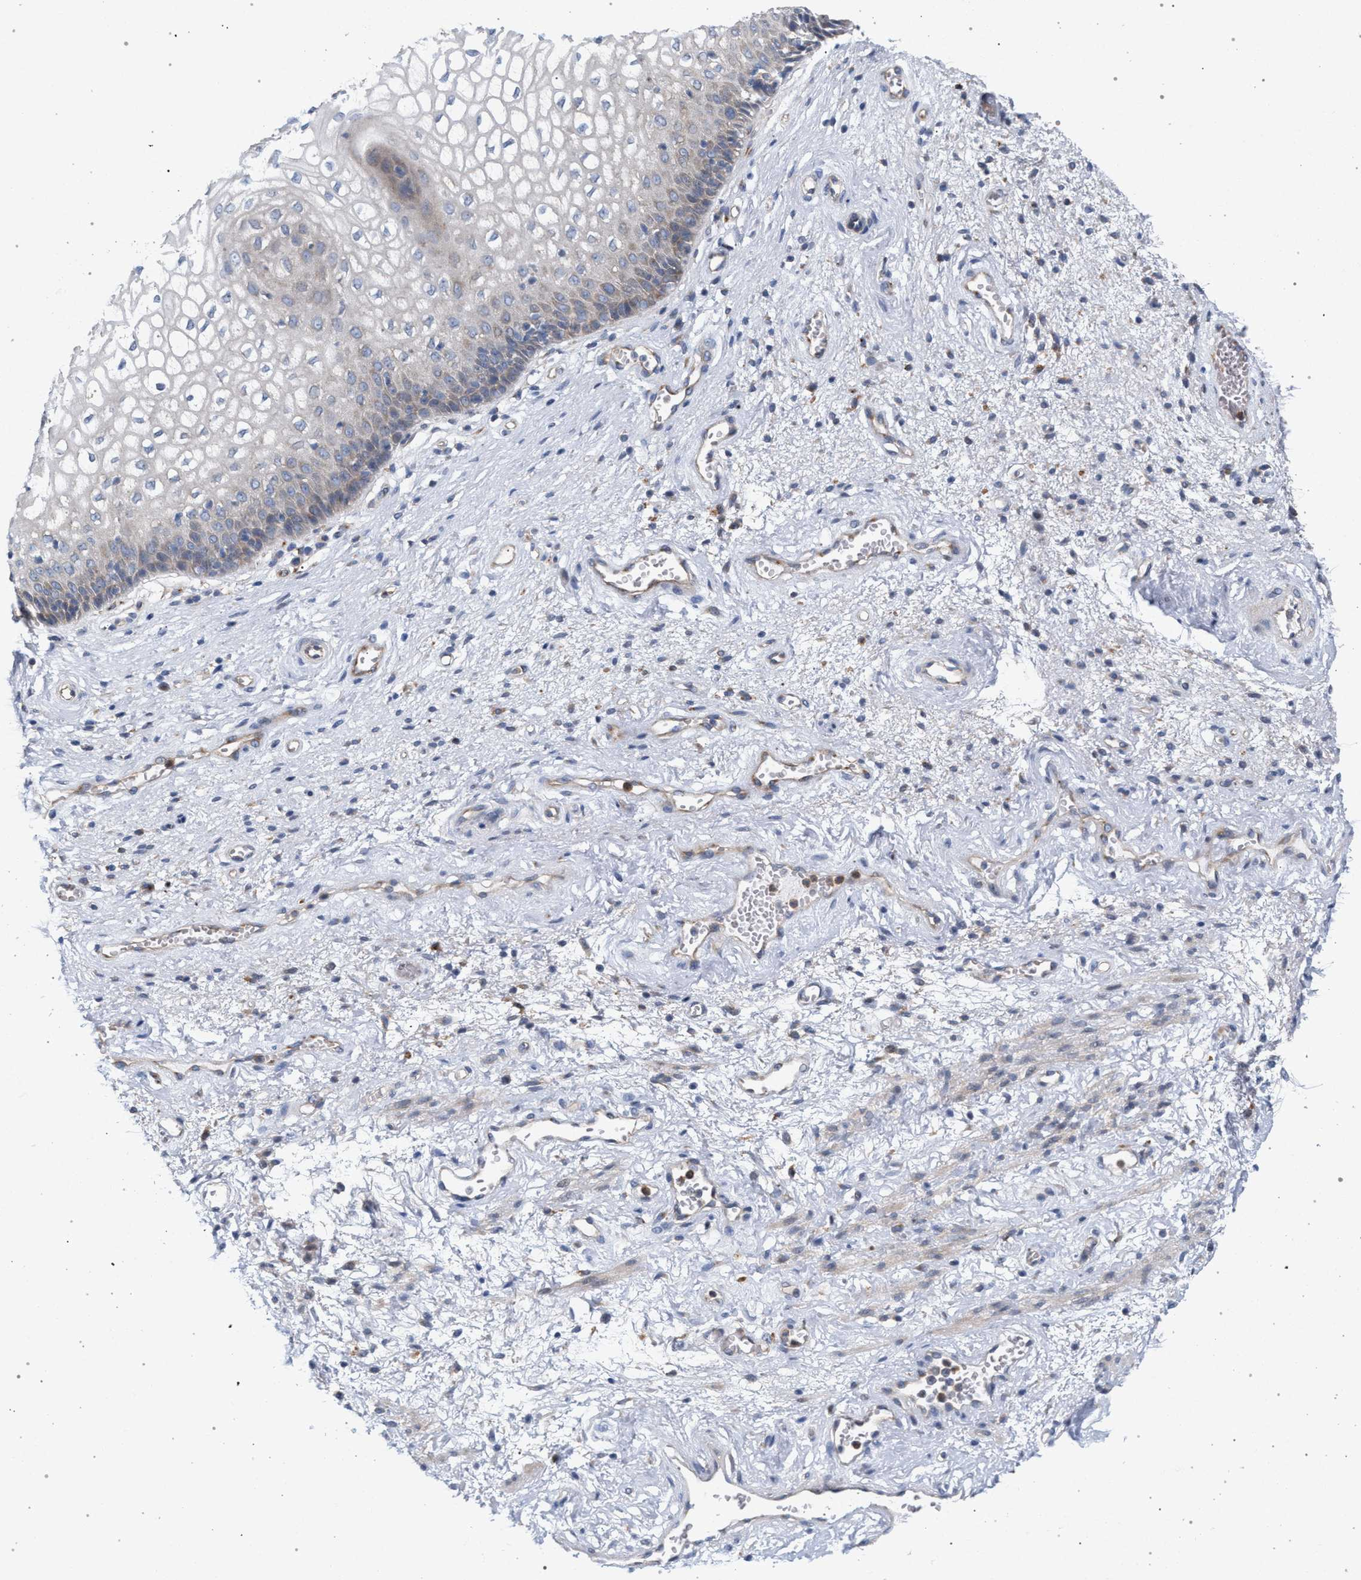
{"staining": {"intensity": "weak", "quantity": "<25%", "location": "cytoplasmic/membranous"}, "tissue": "vagina", "cell_type": "Squamous epithelial cells", "image_type": "normal", "snomed": [{"axis": "morphology", "description": "Normal tissue, NOS"}, {"axis": "topography", "description": "Vagina"}], "caption": "This is a photomicrograph of immunohistochemistry staining of benign vagina, which shows no expression in squamous epithelial cells. (DAB (3,3'-diaminobenzidine) IHC, high magnification).", "gene": "MAMDC2", "patient": {"sex": "female", "age": 34}}